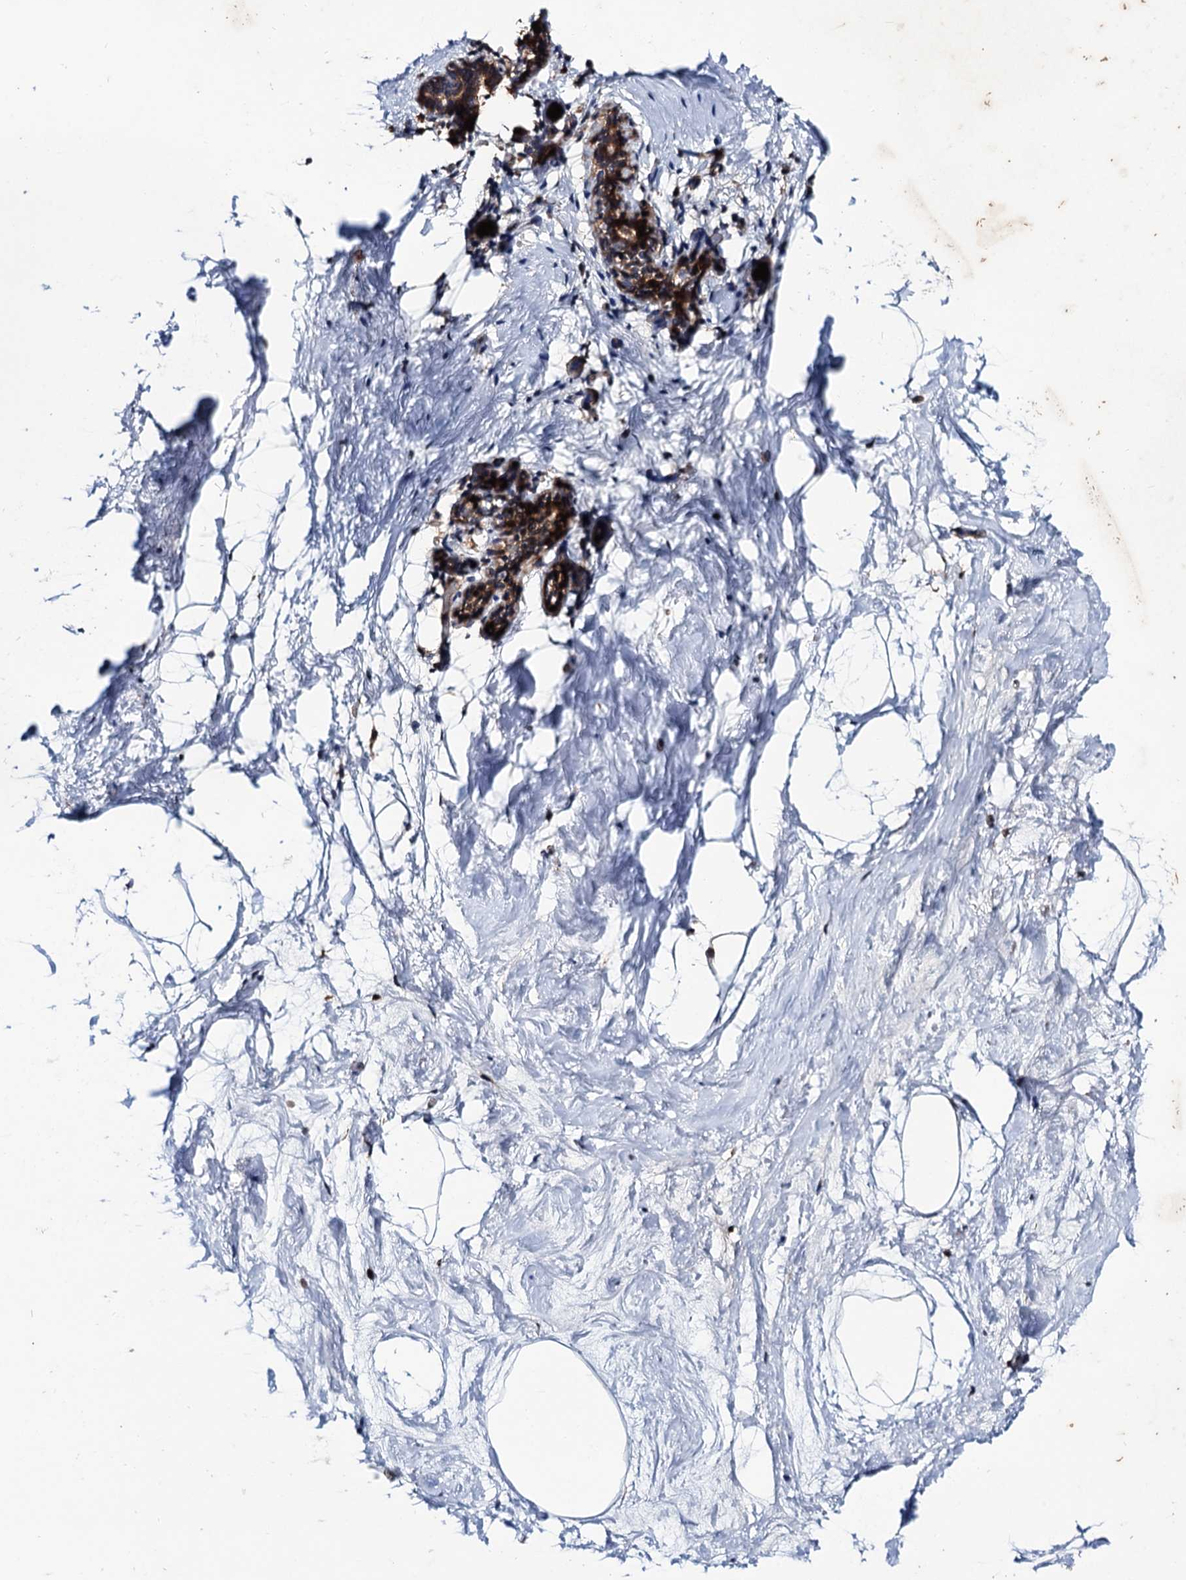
{"staining": {"intensity": "negative", "quantity": "none", "location": "none"}, "tissue": "breast", "cell_type": "Adipocytes", "image_type": "normal", "snomed": [{"axis": "morphology", "description": "Normal tissue, NOS"}, {"axis": "topography", "description": "Breast"}], "caption": "This is a image of IHC staining of benign breast, which shows no staining in adipocytes.", "gene": "NAA16", "patient": {"sex": "female", "age": 62}}